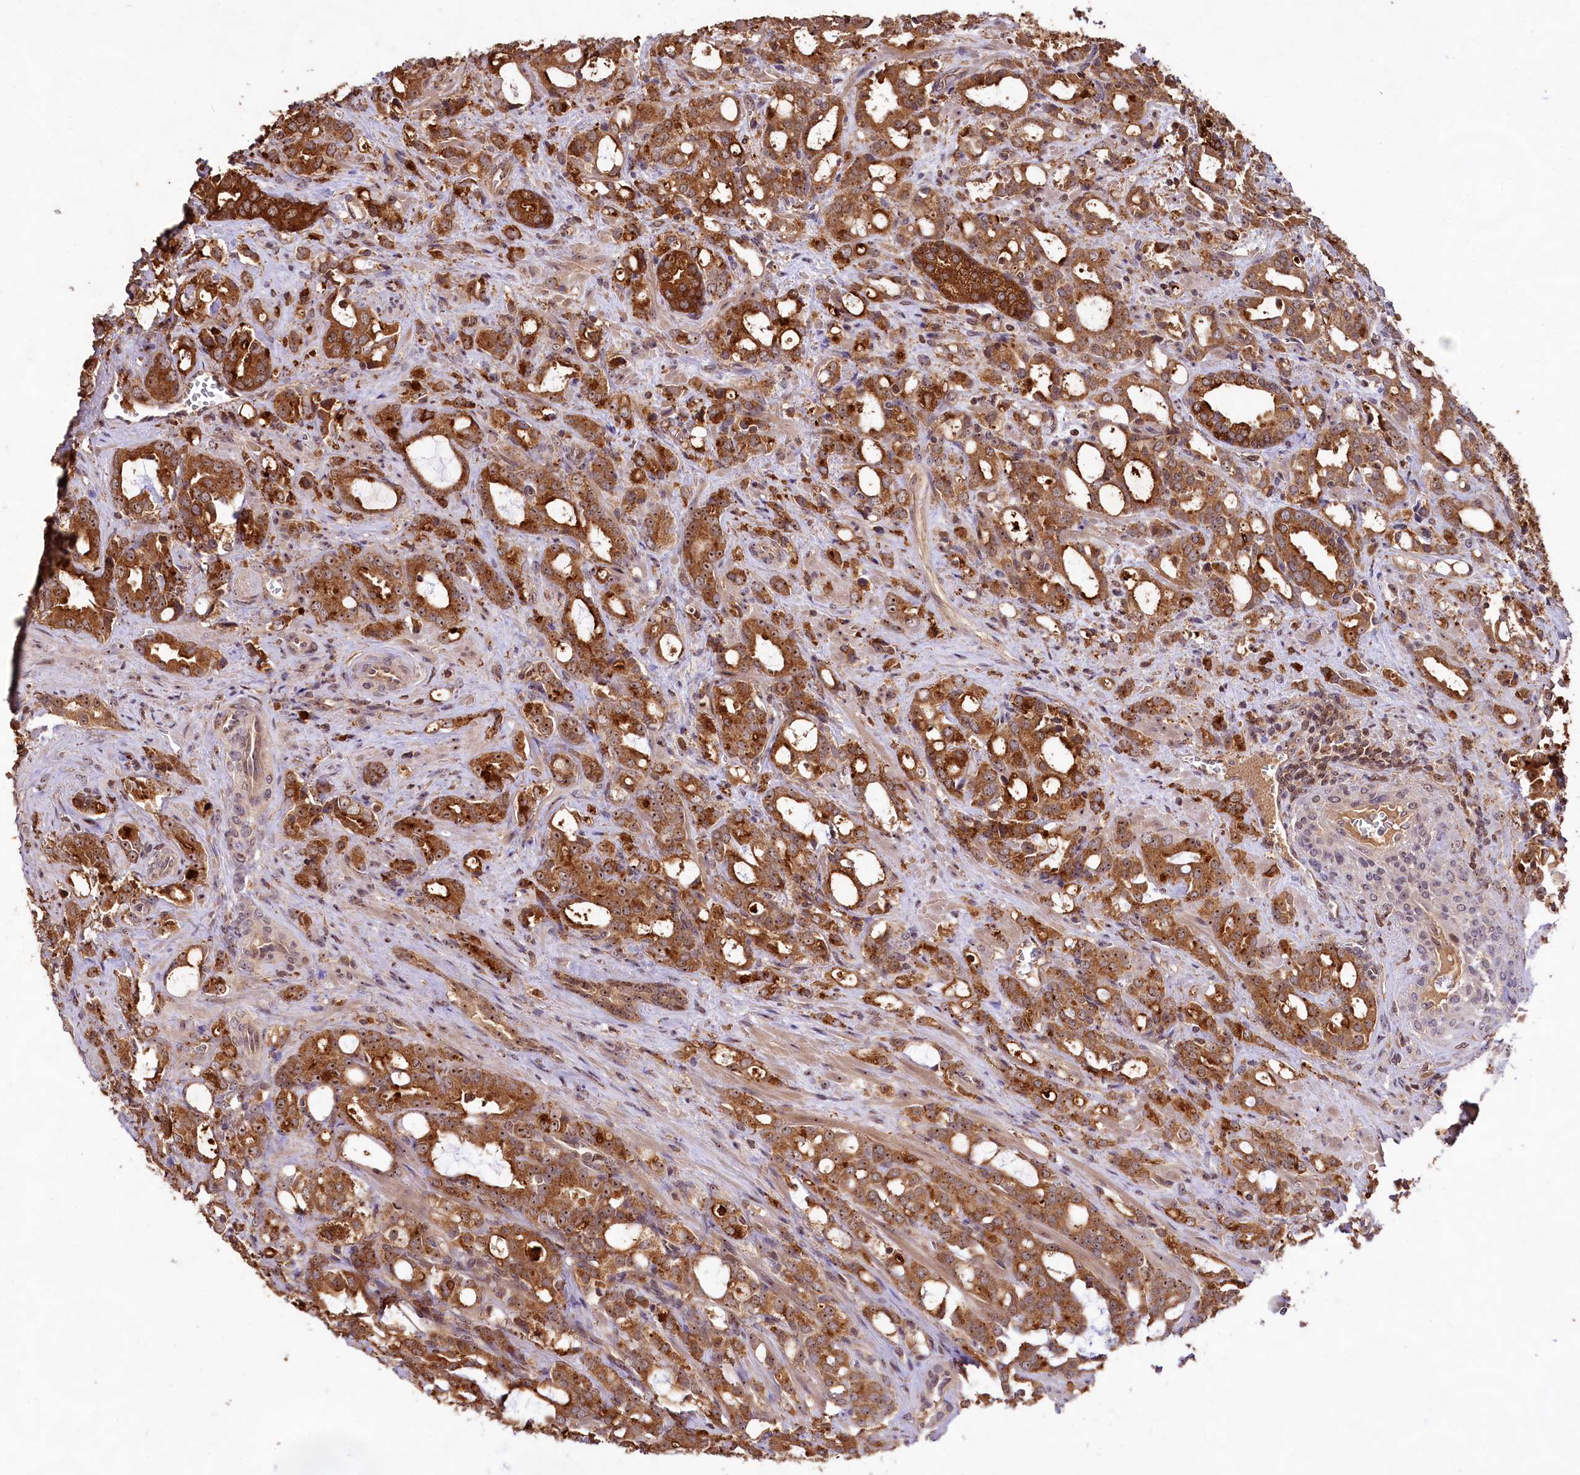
{"staining": {"intensity": "strong", "quantity": ">75%", "location": "cytoplasmic/membranous"}, "tissue": "prostate cancer", "cell_type": "Tumor cells", "image_type": "cancer", "snomed": [{"axis": "morphology", "description": "Adenocarcinoma, High grade"}, {"axis": "topography", "description": "Prostate"}], "caption": "Protein expression analysis of human prostate cancer (high-grade adenocarcinoma) reveals strong cytoplasmic/membranous expression in about >75% of tumor cells.", "gene": "RRP8", "patient": {"sex": "male", "age": 72}}